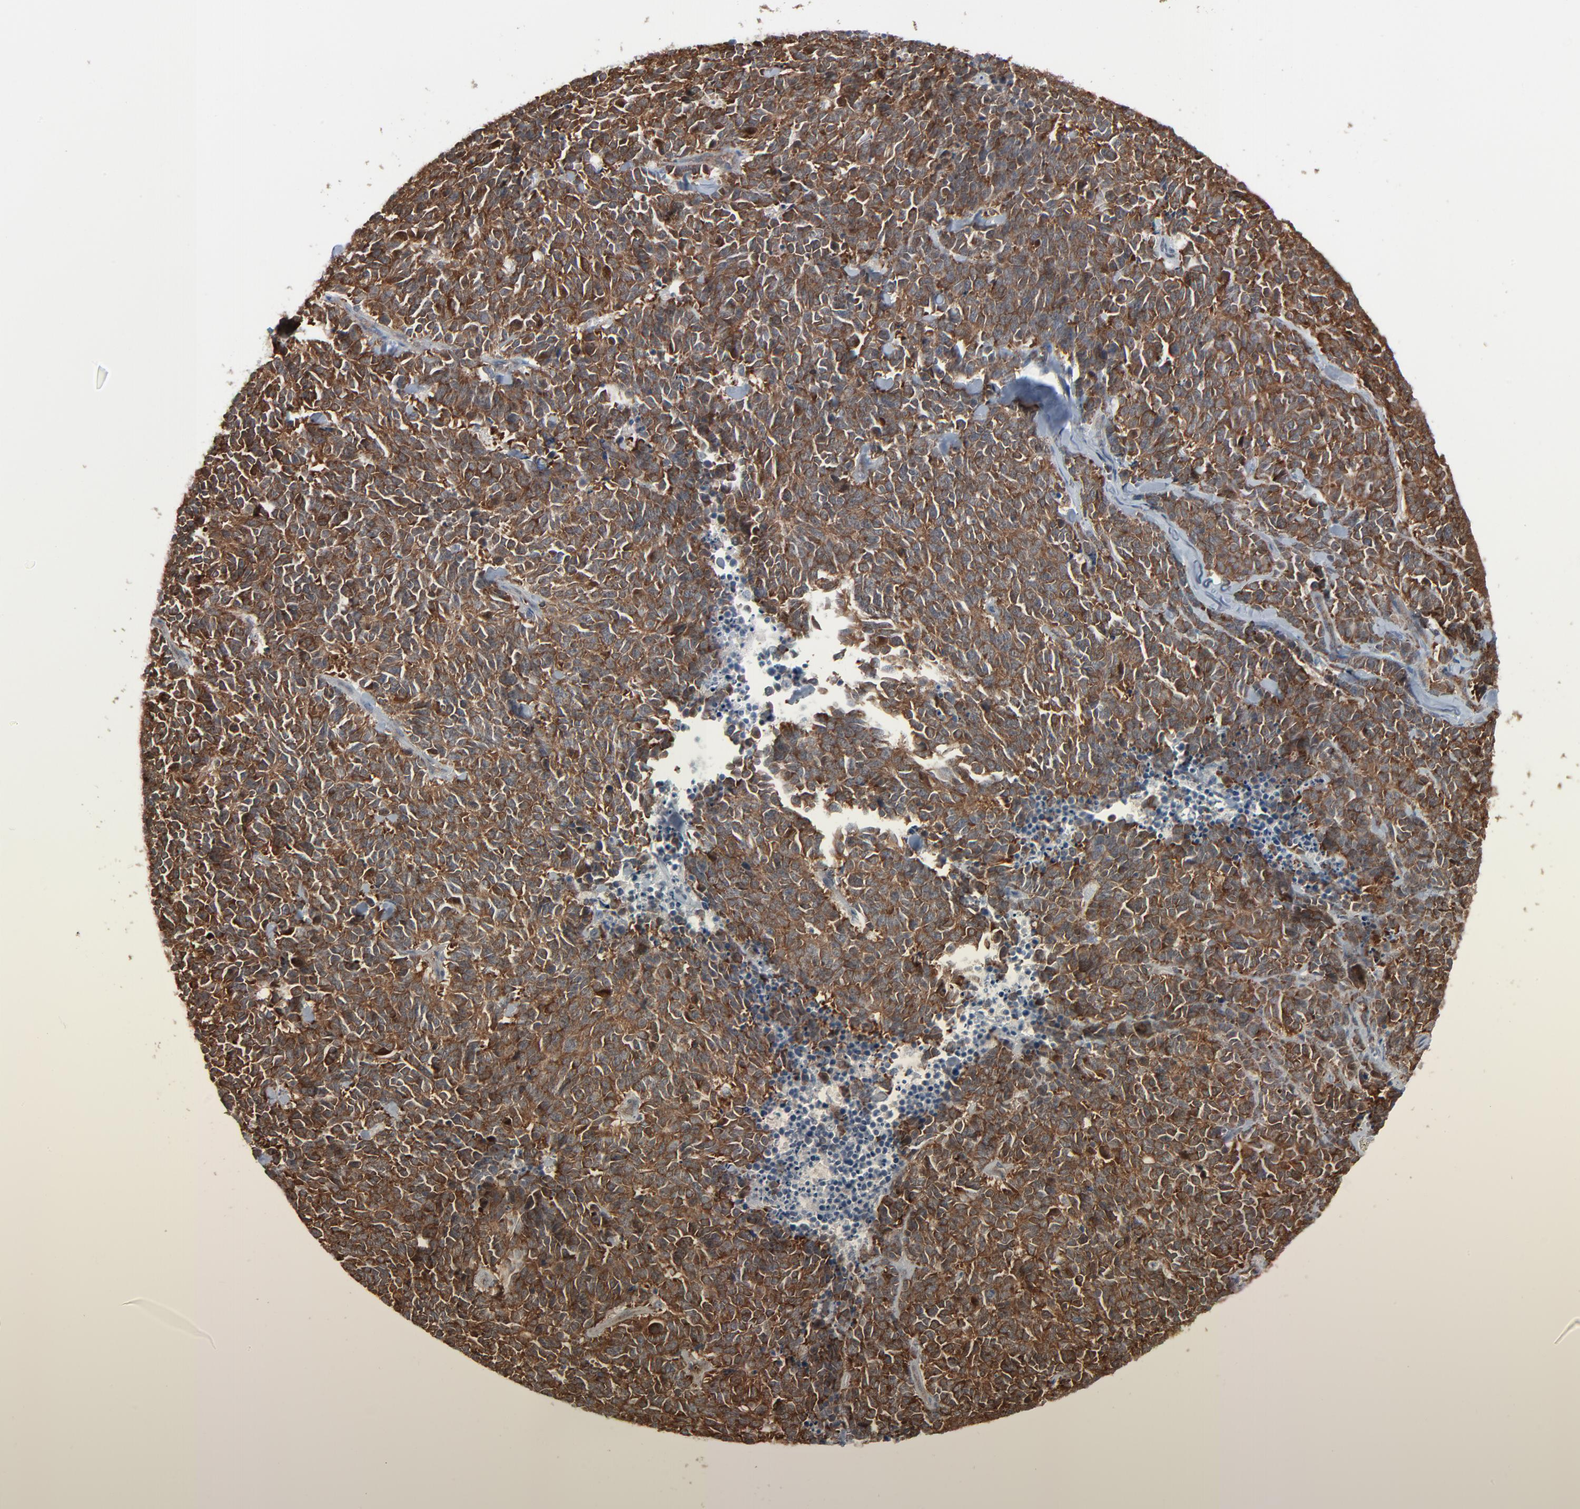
{"staining": {"intensity": "moderate", "quantity": ">75%", "location": "cytoplasmic/membranous"}, "tissue": "lung cancer", "cell_type": "Tumor cells", "image_type": "cancer", "snomed": [{"axis": "morphology", "description": "Neoplasm, malignant, NOS"}, {"axis": "topography", "description": "Lung"}], "caption": "Immunohistochemical staining of malignant neoplasm (lung) displays medium levels of moderate cytoplasmic/membranous staining in about >75% of tumor cells.", "gene": "OPTN", "patient": {"sex": "female", "age": 58}}